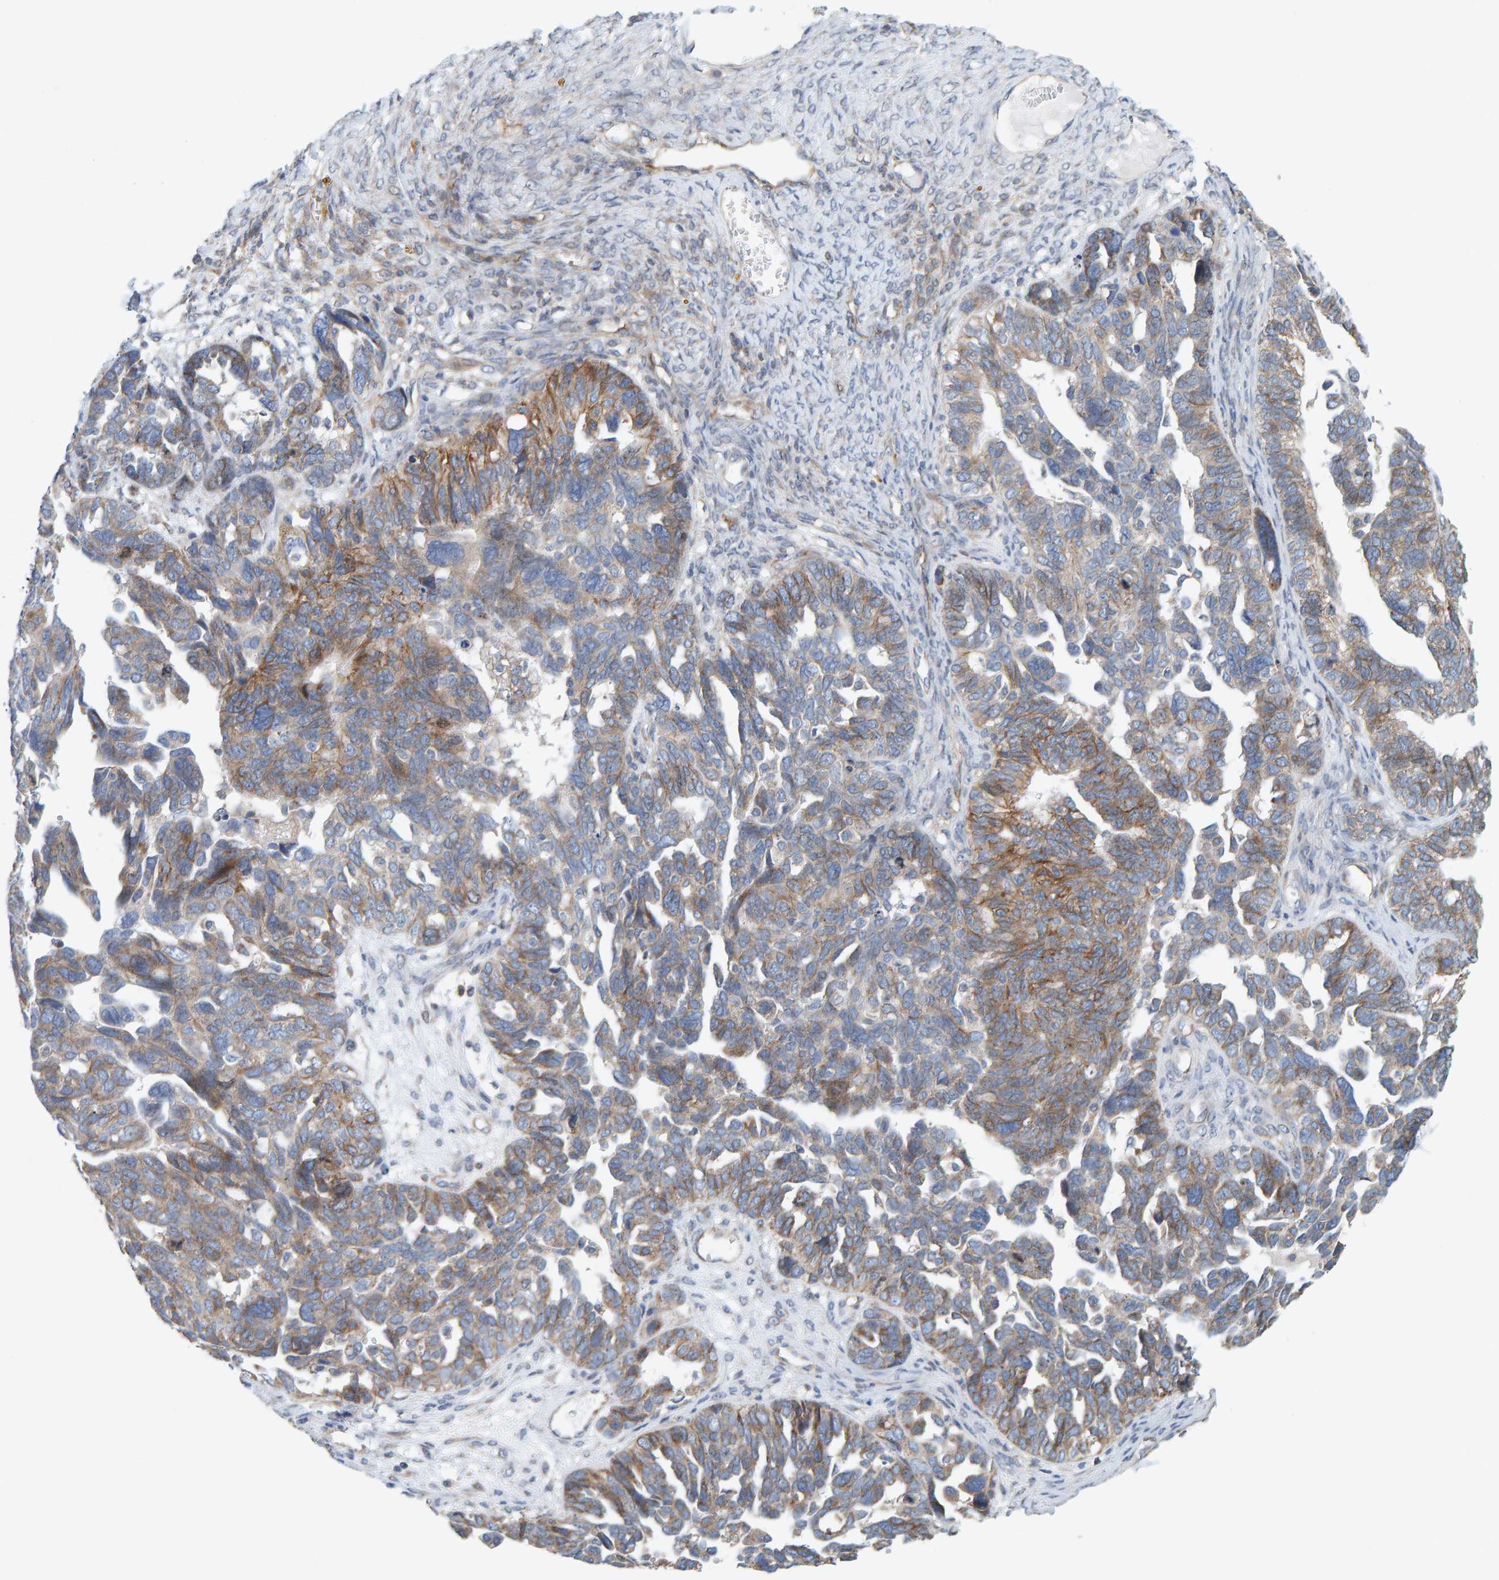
{"staining": {"intensity": "moderate", "quantity": "25%-75%", "location": "cytoplasmic/membranous"}, "tissue": "ovarian cancer", "cell_type": "Tumor cells", "image_type": "cancer", "snomed": [{"axis": "morphology", "description": "Cystadenocarcinoma, serous, NOS"}, {"axis": "topography", "description": "Ovary"}], "caption": "Ovarian cancer stained for a protein (brown) demonstrates moderate cytoplasmic/membranous positive positivity in about 25%-75% of tumor cells.", "gene": "RGP1", "patient": {"sex": "female", "age": 79}}